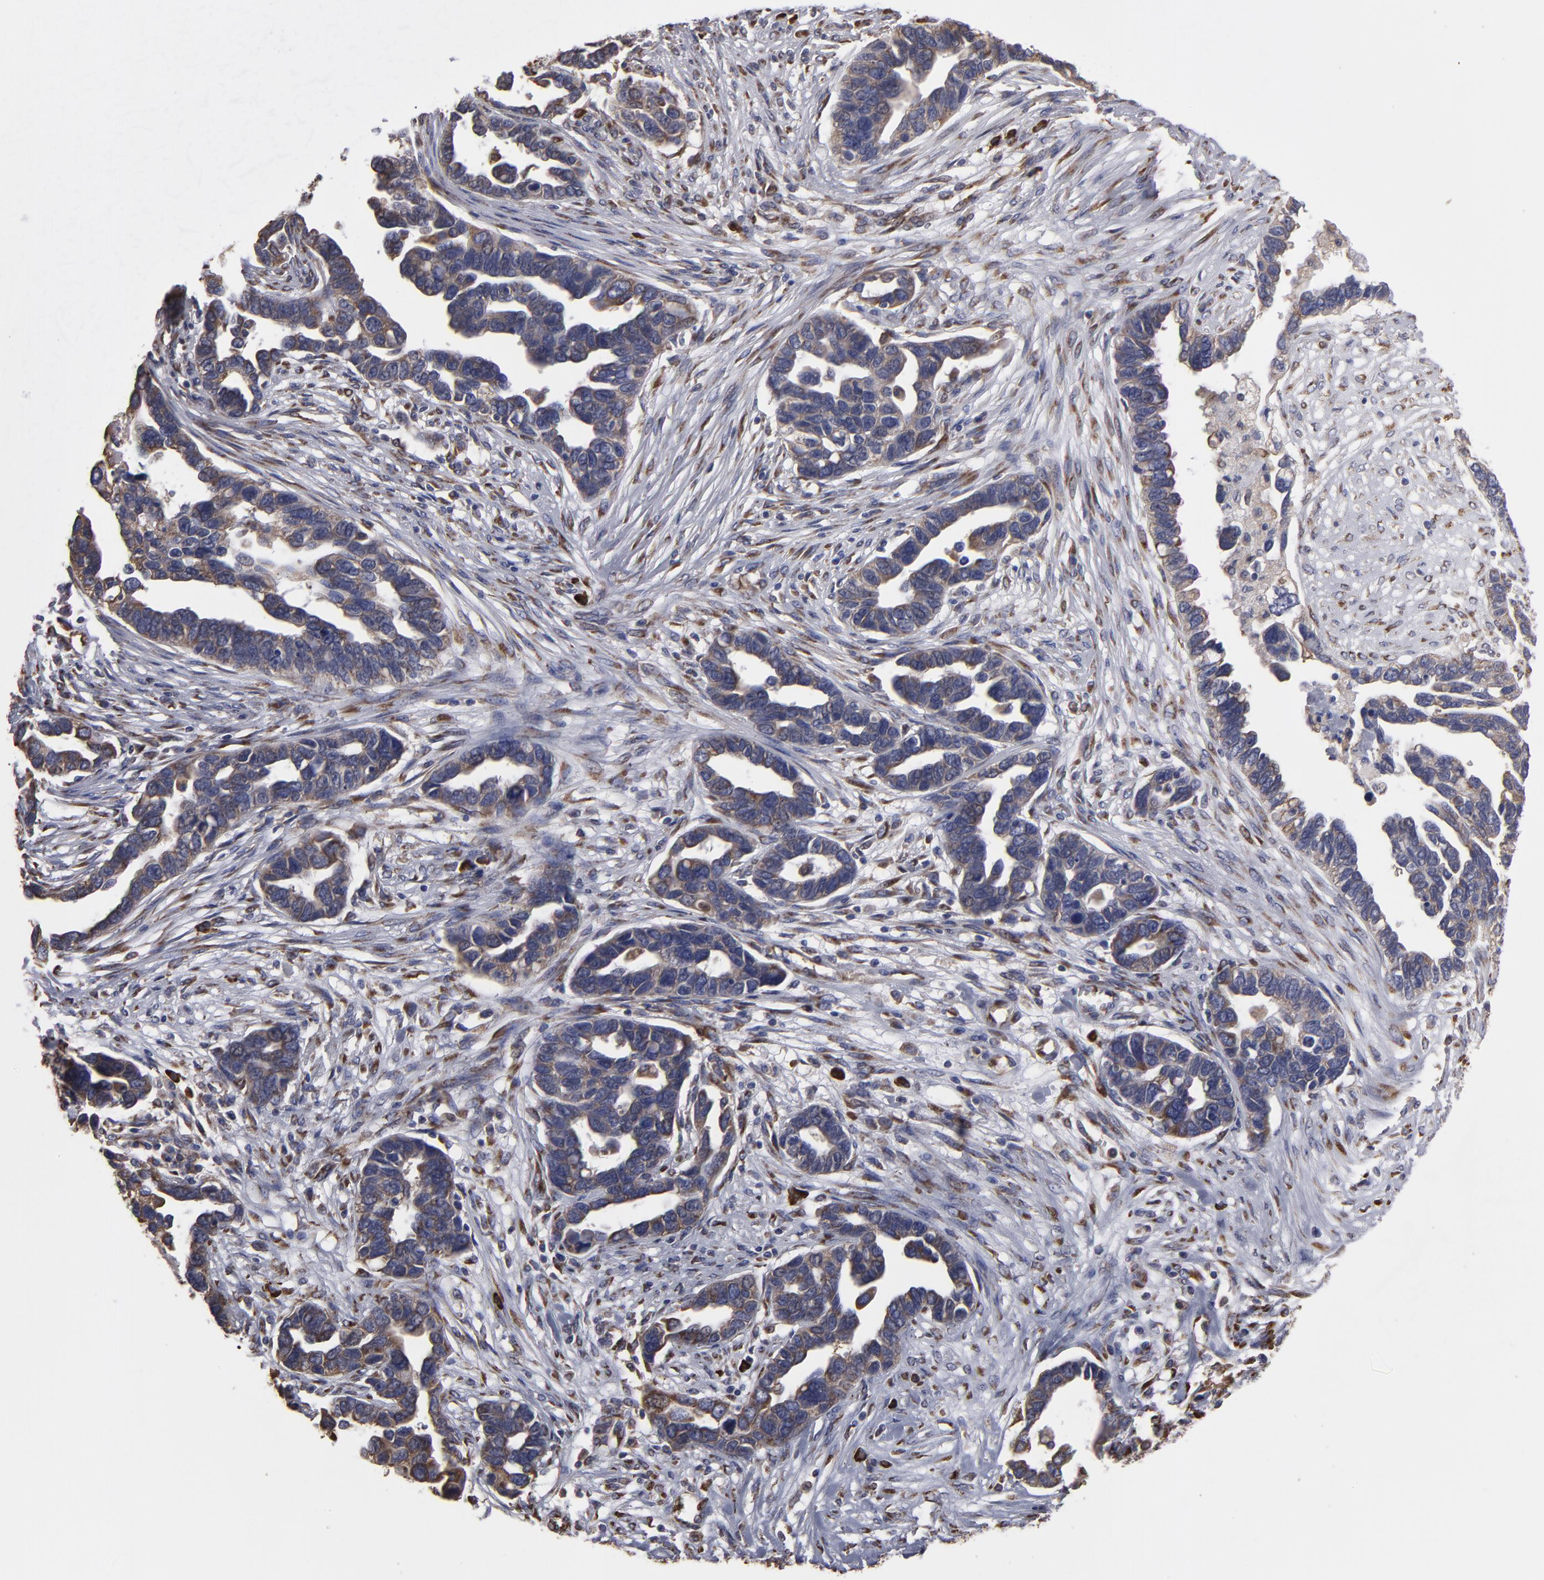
{"staining": {"intensity": "weak", "quantity": ">75%", "location": "cytoplasmic/membranous"}, "tissue": "ovarian cancer", "cell_type": "Tumor cells", "image_type": "cancer", "snomed": [{"axis": "morphology", "description": "Cystadenocarcinoma, serous, NOS"}, {"axis": "topography", "description": "Ovary"}], "caption": "Immunohistochemical staining of serous cystadenocarcinoma (ovarian) shows low levels of weak cytoplasmic/membranous positivity in about >75% of tumor cells.", "gene": "SND1", "patient": {"sex": "female", "age": 54}}